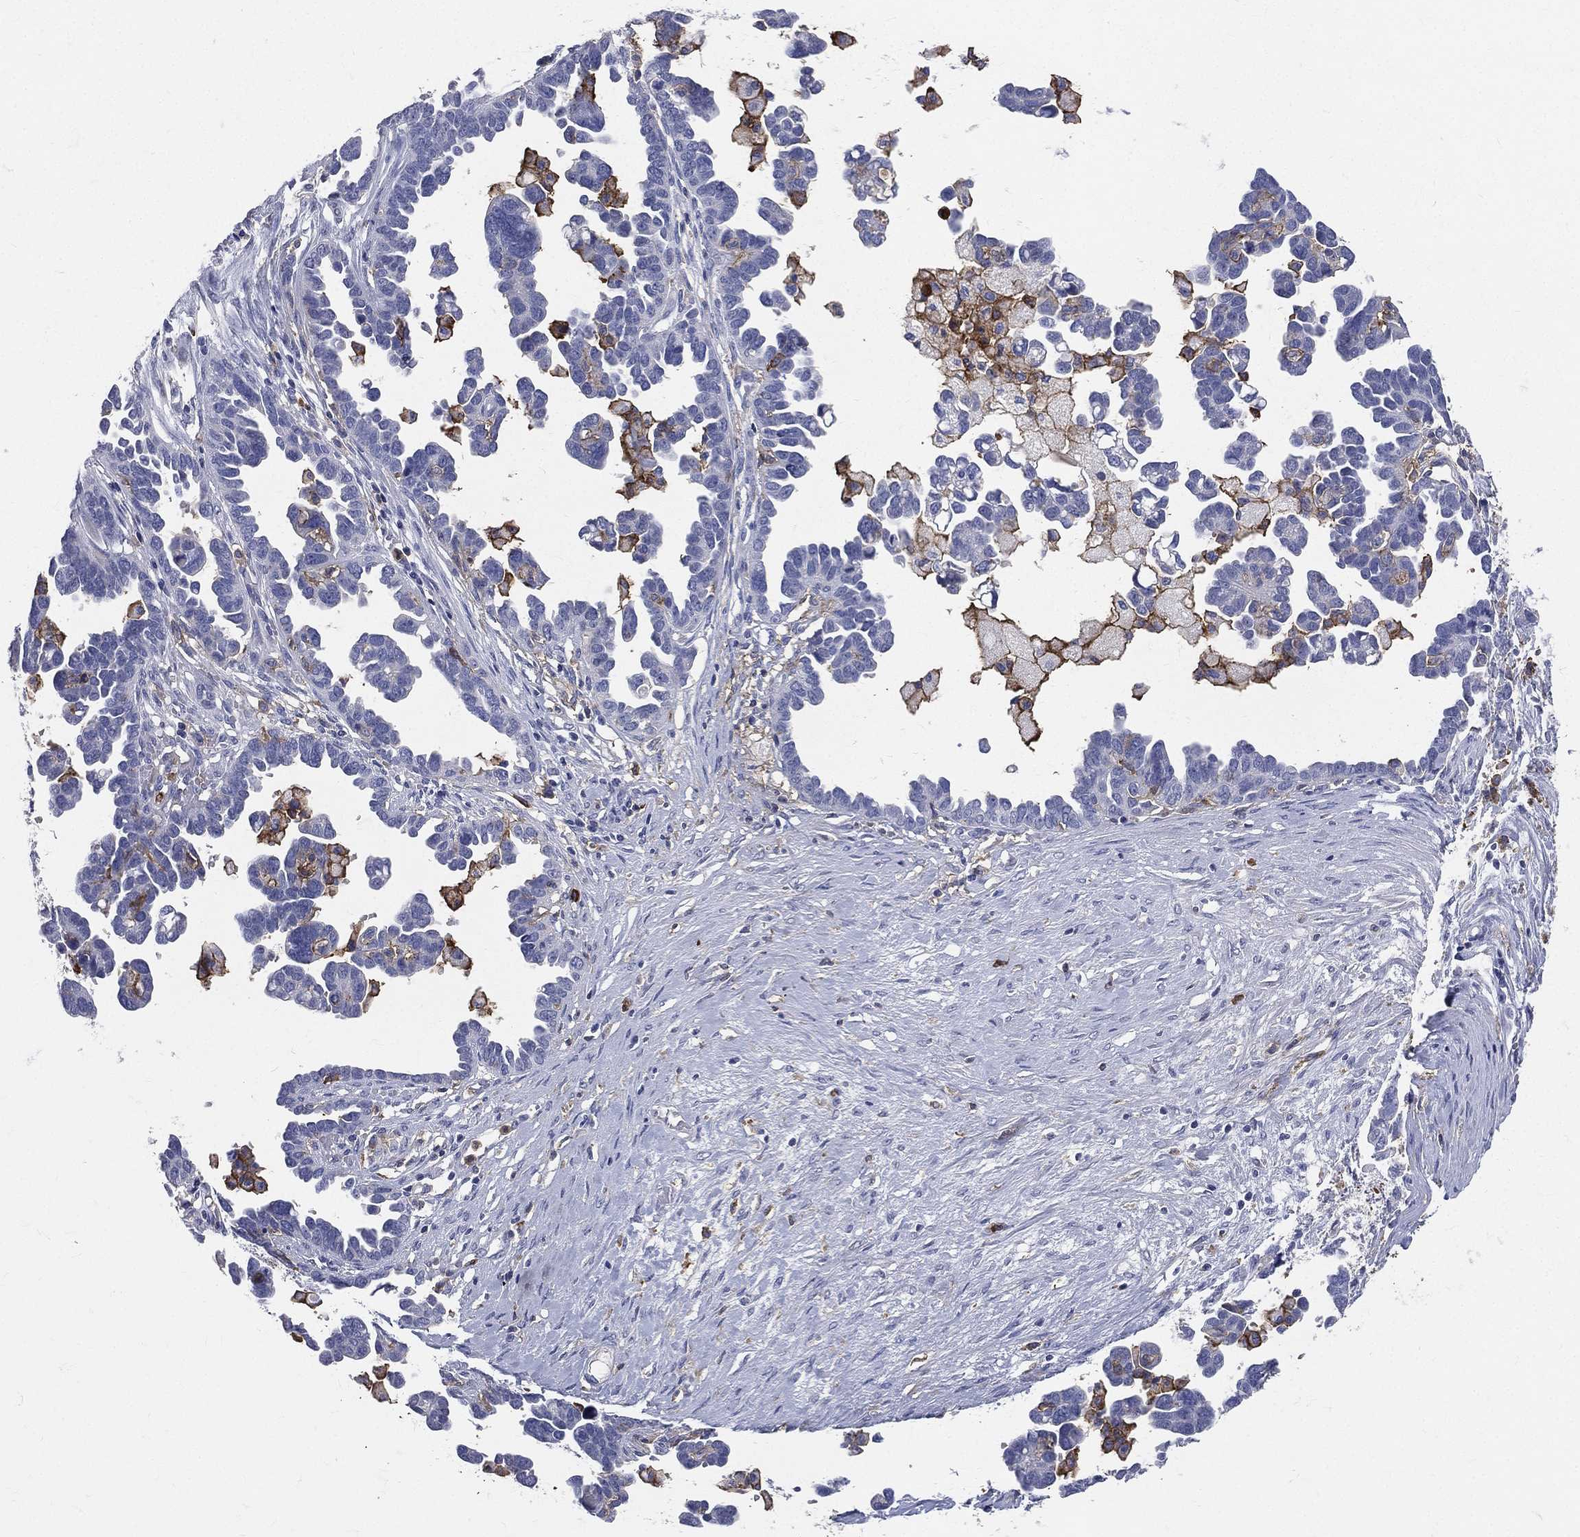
{"staining": {"intensity": "negative", "quantity": "none", "location": "none"}, "tissue": "ovarian cancer", "cell_type": "Tumor cells", "image_type": "cancer", "snomed": [{"axis": "morphology", "description": "Cystadenocarcinoma, serous, NOS"}, {"axis": "topography", "description": "Ovary"}], "caption": "High power microscopy image of an immunohistochemistry (IHC) image of ovarian cancer, revealing no significant staining in tumor cells.", "gene": "CD33", "patient": {"sex": "female", "age": 54}}